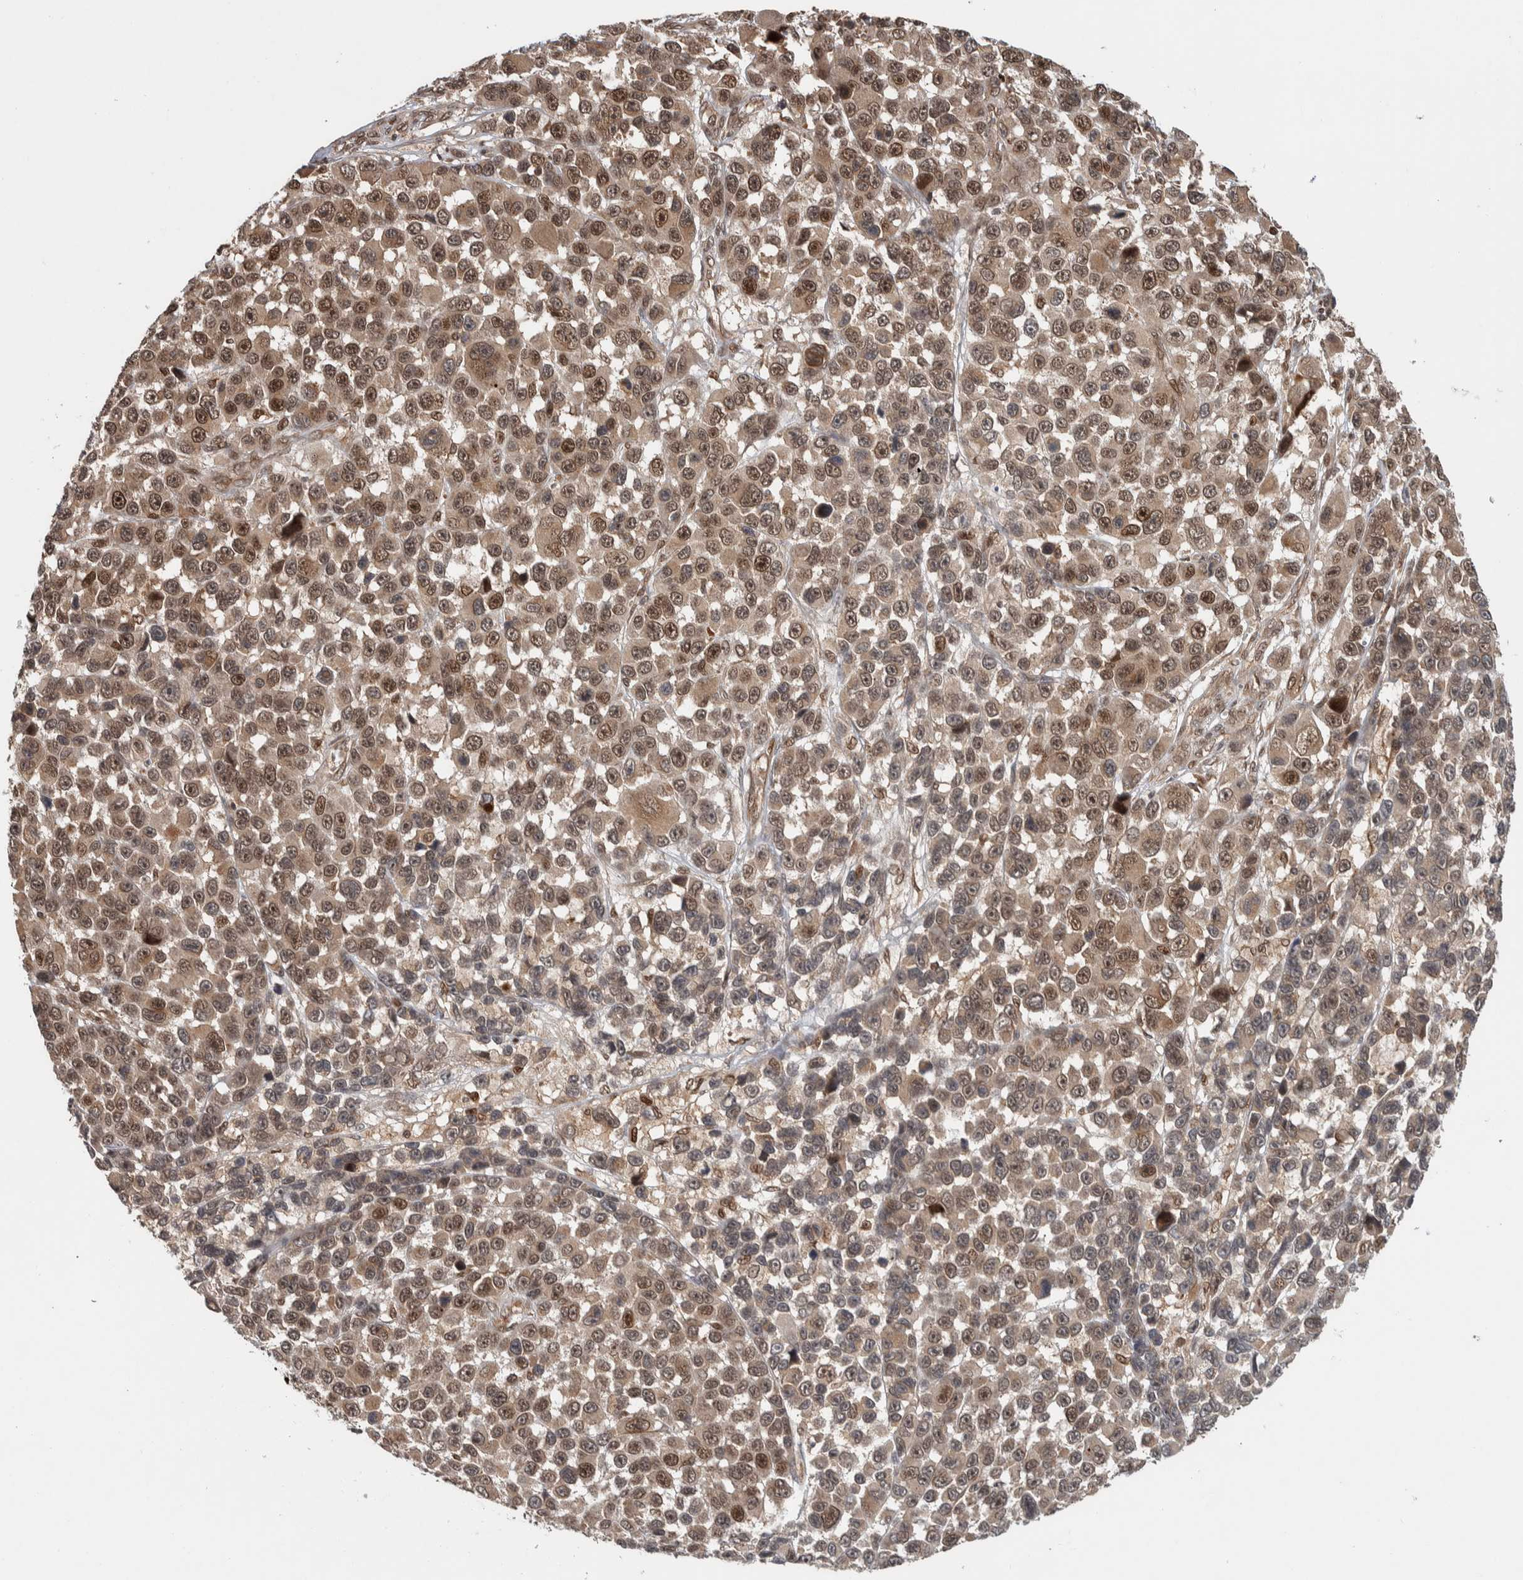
{"staining": {"intensity": "moderate", "quantity": ">75%", "location": "cytoplasmic/membranous,nuclear"}, "tissue": "melanoma", "cell_type": "Tumor cells", "image_type": "cancer", "snomed": [{"axis": "morphology", "description": "Malignant melanoma, NOS"}, {"axis": "topography", "description": "Skin"}], "caption": "Malignant melanoma was stained to show a protein in brown. There is medium levels of moderate cytoplasmic/membranous and nuclear expression in about >75% of tumor cells.", "gene": "RPS6KA4", "patient": {"sex": "male", "age": 53}}